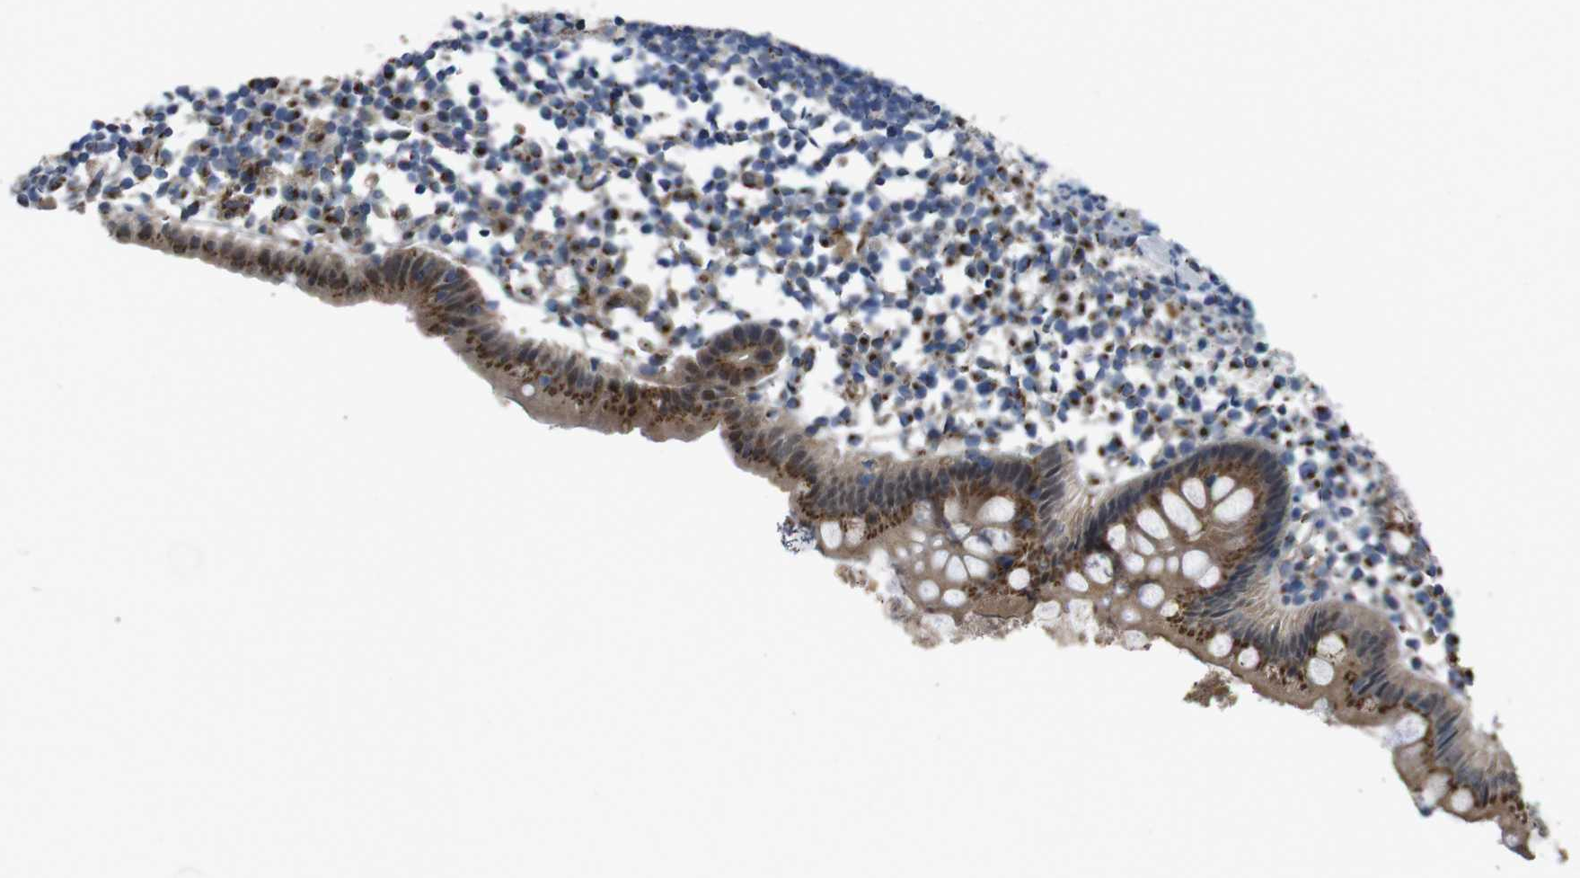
{"staining": {"intensity": "strong", "quantity": ">75%", "location": "cytoplasmic/membranous"}, "tissue": "appendix", "cell_type": "Glandular cells", "image_type": "normal", "snomed": [{"axis": "morphology", "description": "Normal tissue, NOS"}, {"axis": "topography", "description": "Appendix"}], "caption": "Appendix stained for a protein exhibits strong cytoplasmic/membranous positivity in glandular cells. (brown staining indicates protein expression, while blue staining denotes nuclei).", "gene": "RAB6A", "patient": {"sex": "female", "age": 20}}